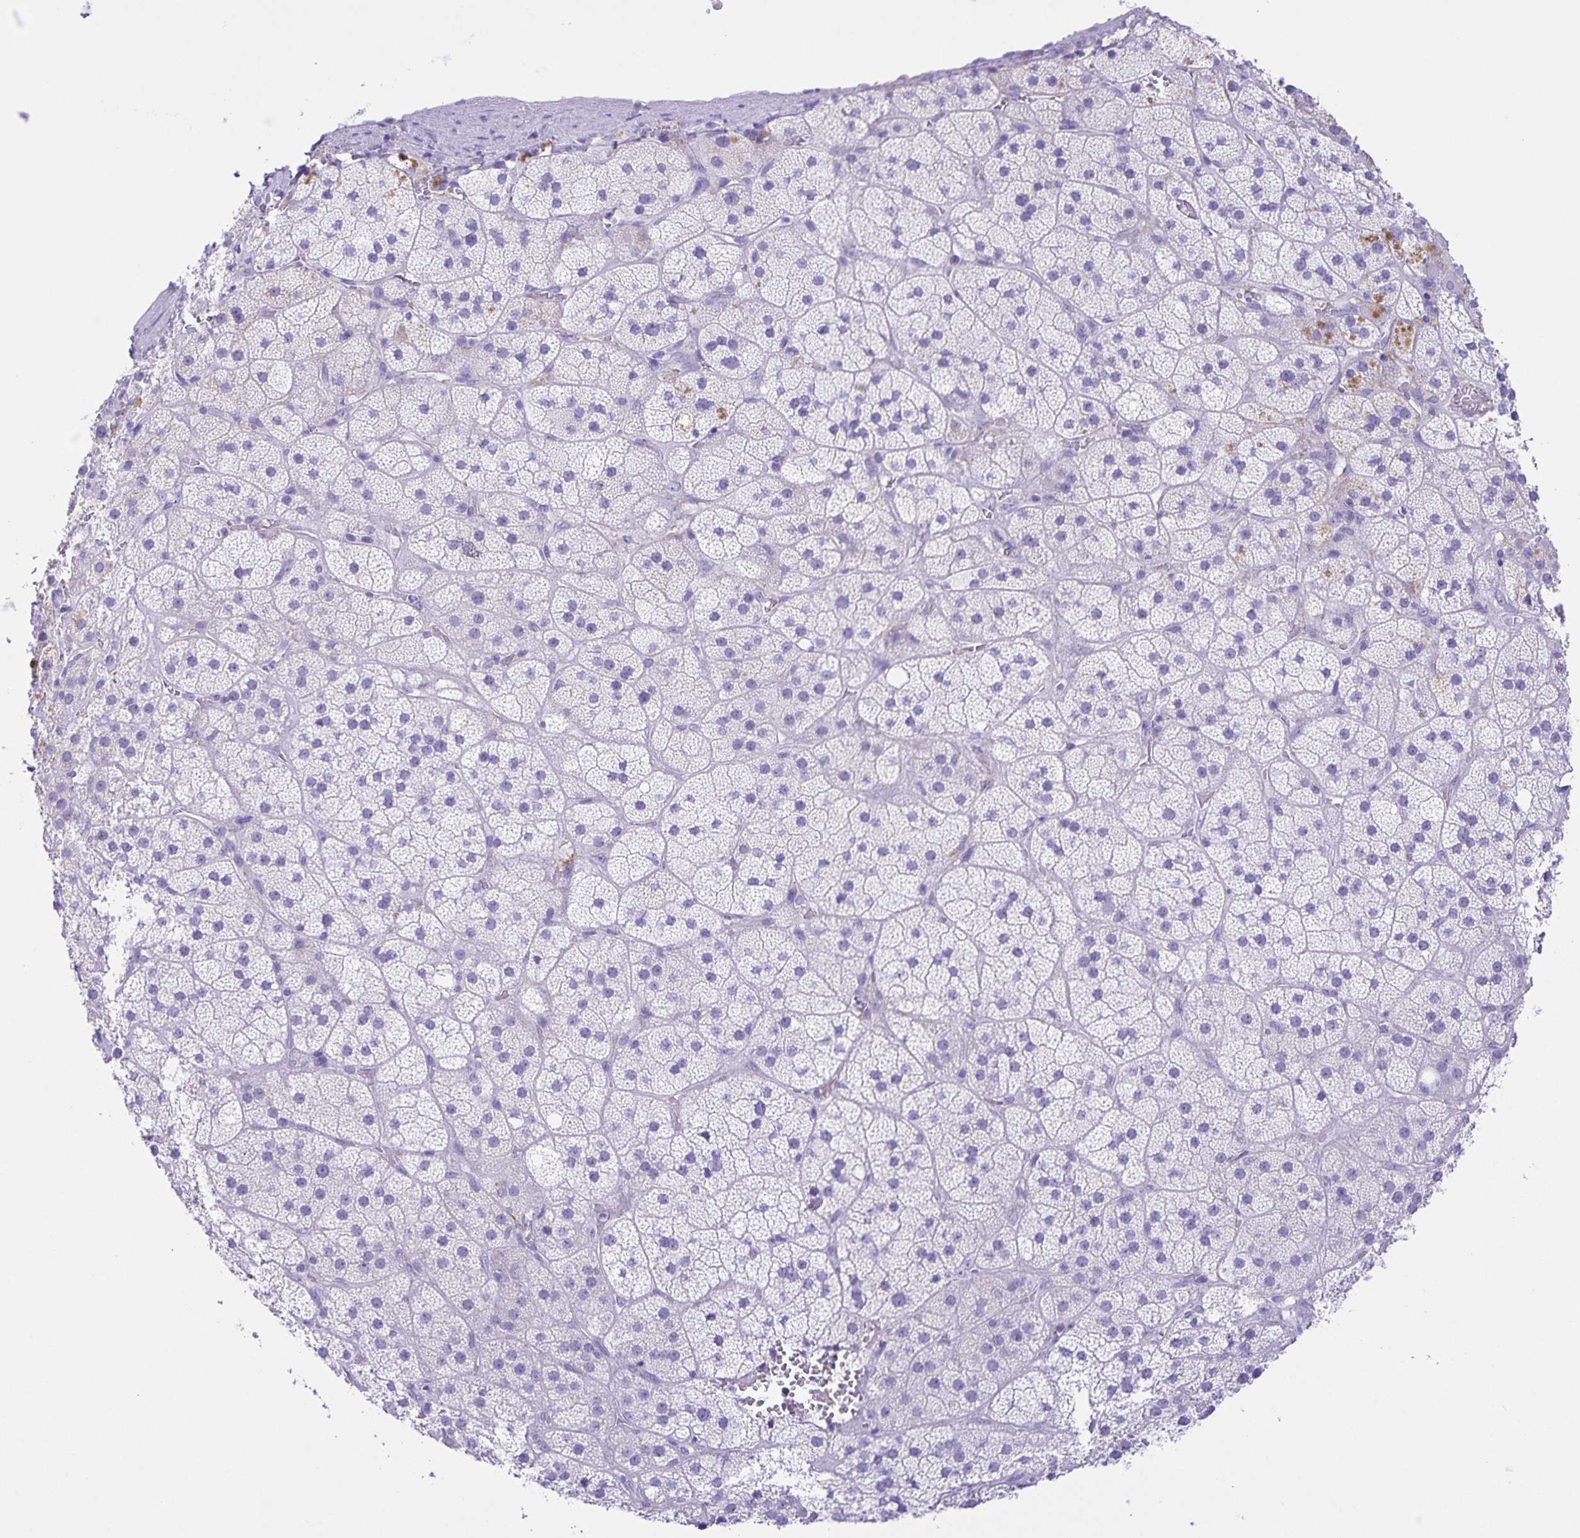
{"staining": {"intensity": "negative", "quantity": "none", "location": "none"}, "tissue": "adrenal gland", "cell_type": "Glandular cells", "image_type": "normal", "snomed": [{"axis": "morphology", "description": "Normal tissue, NOS"}, {"axis": "topography", "description": "Adrenal gland"}], "caption": "An immunohistochemistry image of unremarkable adrenal gland is shown. There is no staining in glandular cells of adrenal gland.", "gene": "UBQLN3", "patient": {"sex": "male", "age": 57}}